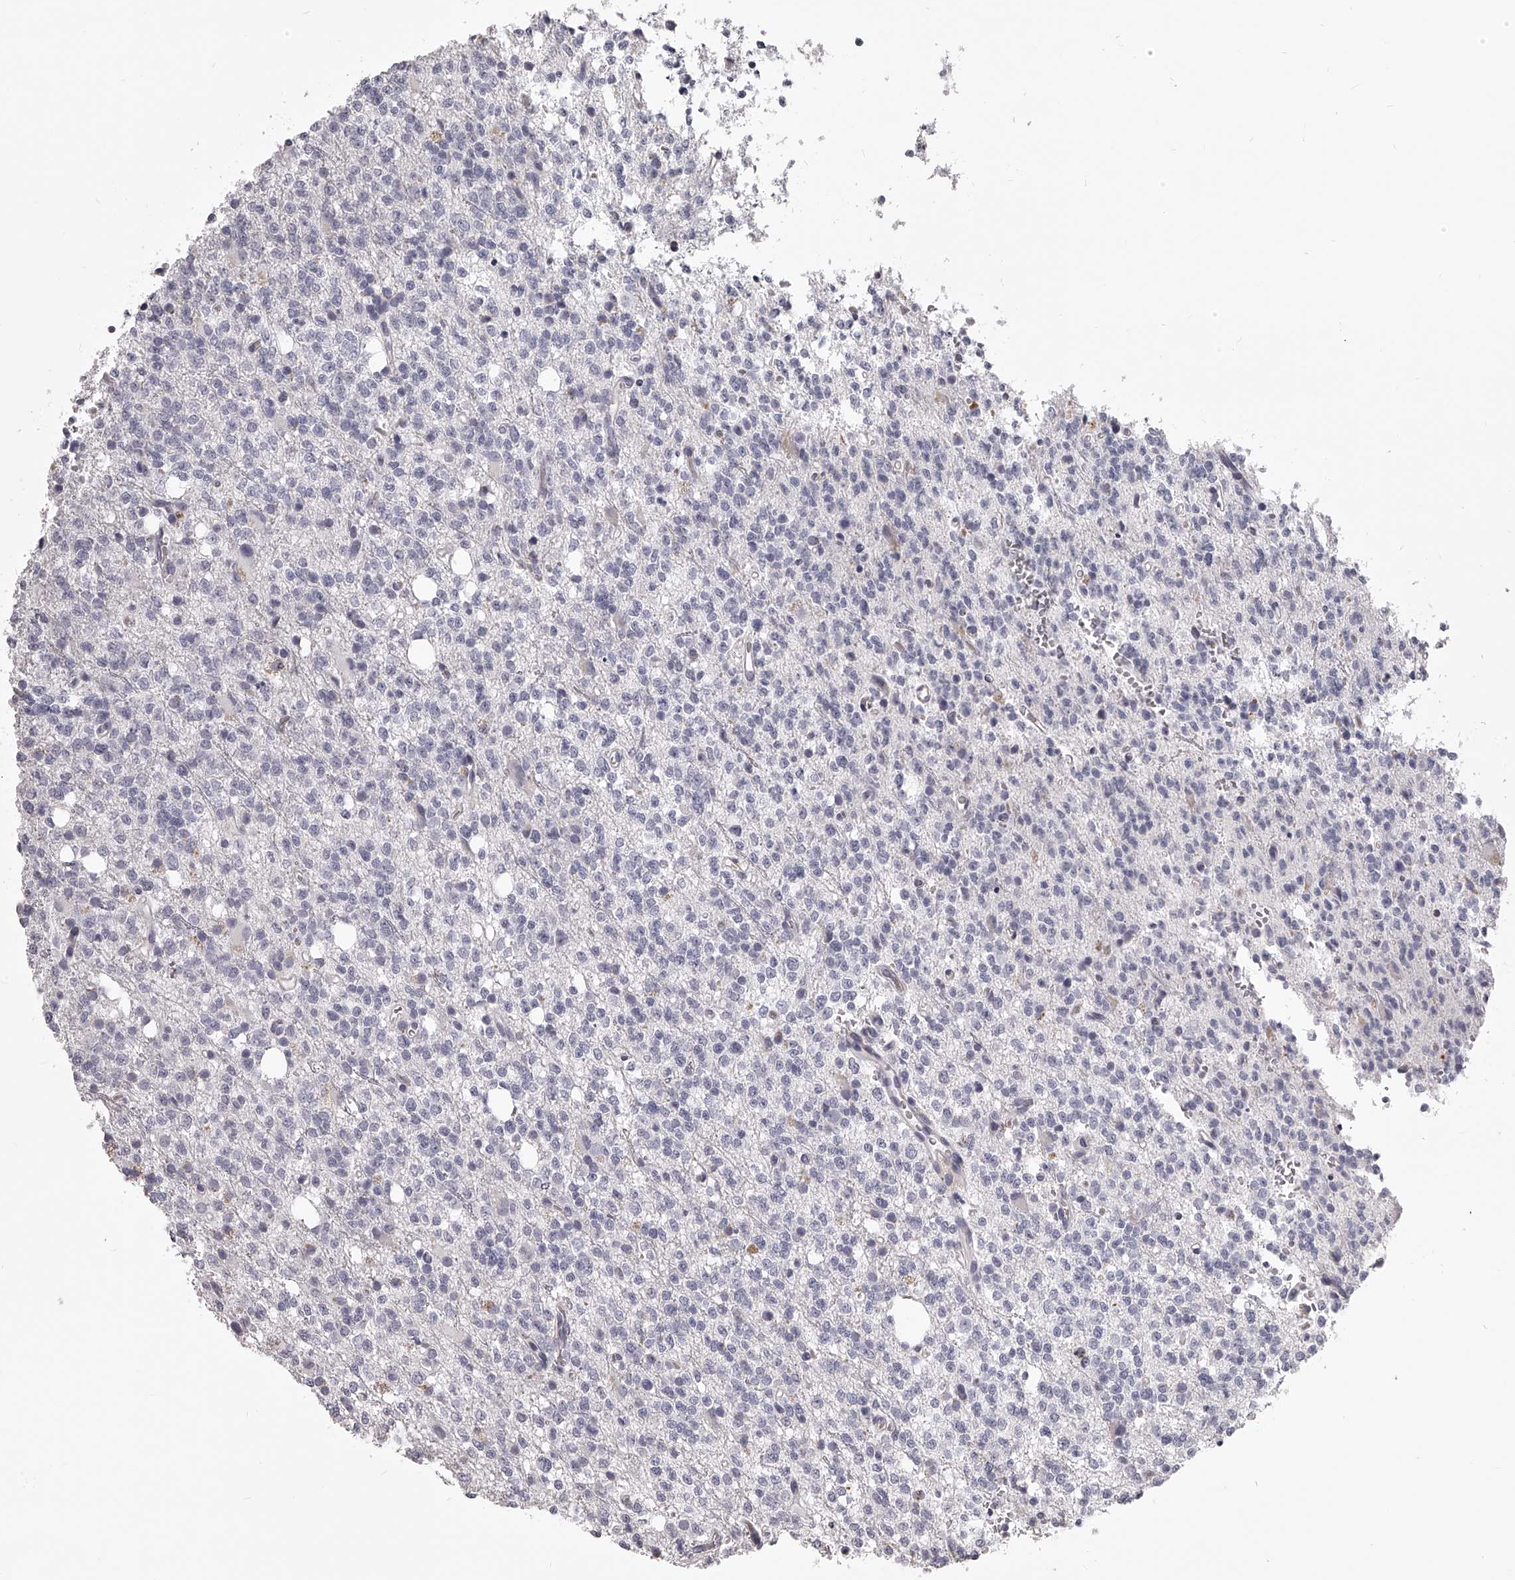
{"staining": {"intensity": "negative", "quantity": "none", "location": "none"}, "tissue": "glioma", "cell_type": "Tumor cells", "image_type": "cancer", "snomed": [{"axis": "morphology", "description": "Glioma, malignant, High grade"}, {"axis": "topography", "description": "Brain"}], "caption": "An IHC photomicrograph of glioma is shown. There is no staining in tumor cells of glioma. Brightfield microscopy of IHC stained with DAB (brown) and hematoxylin (blue), captured at high magnification.", "gene": "DMRT1", "patient": {"sex": "female", "age": 62}}